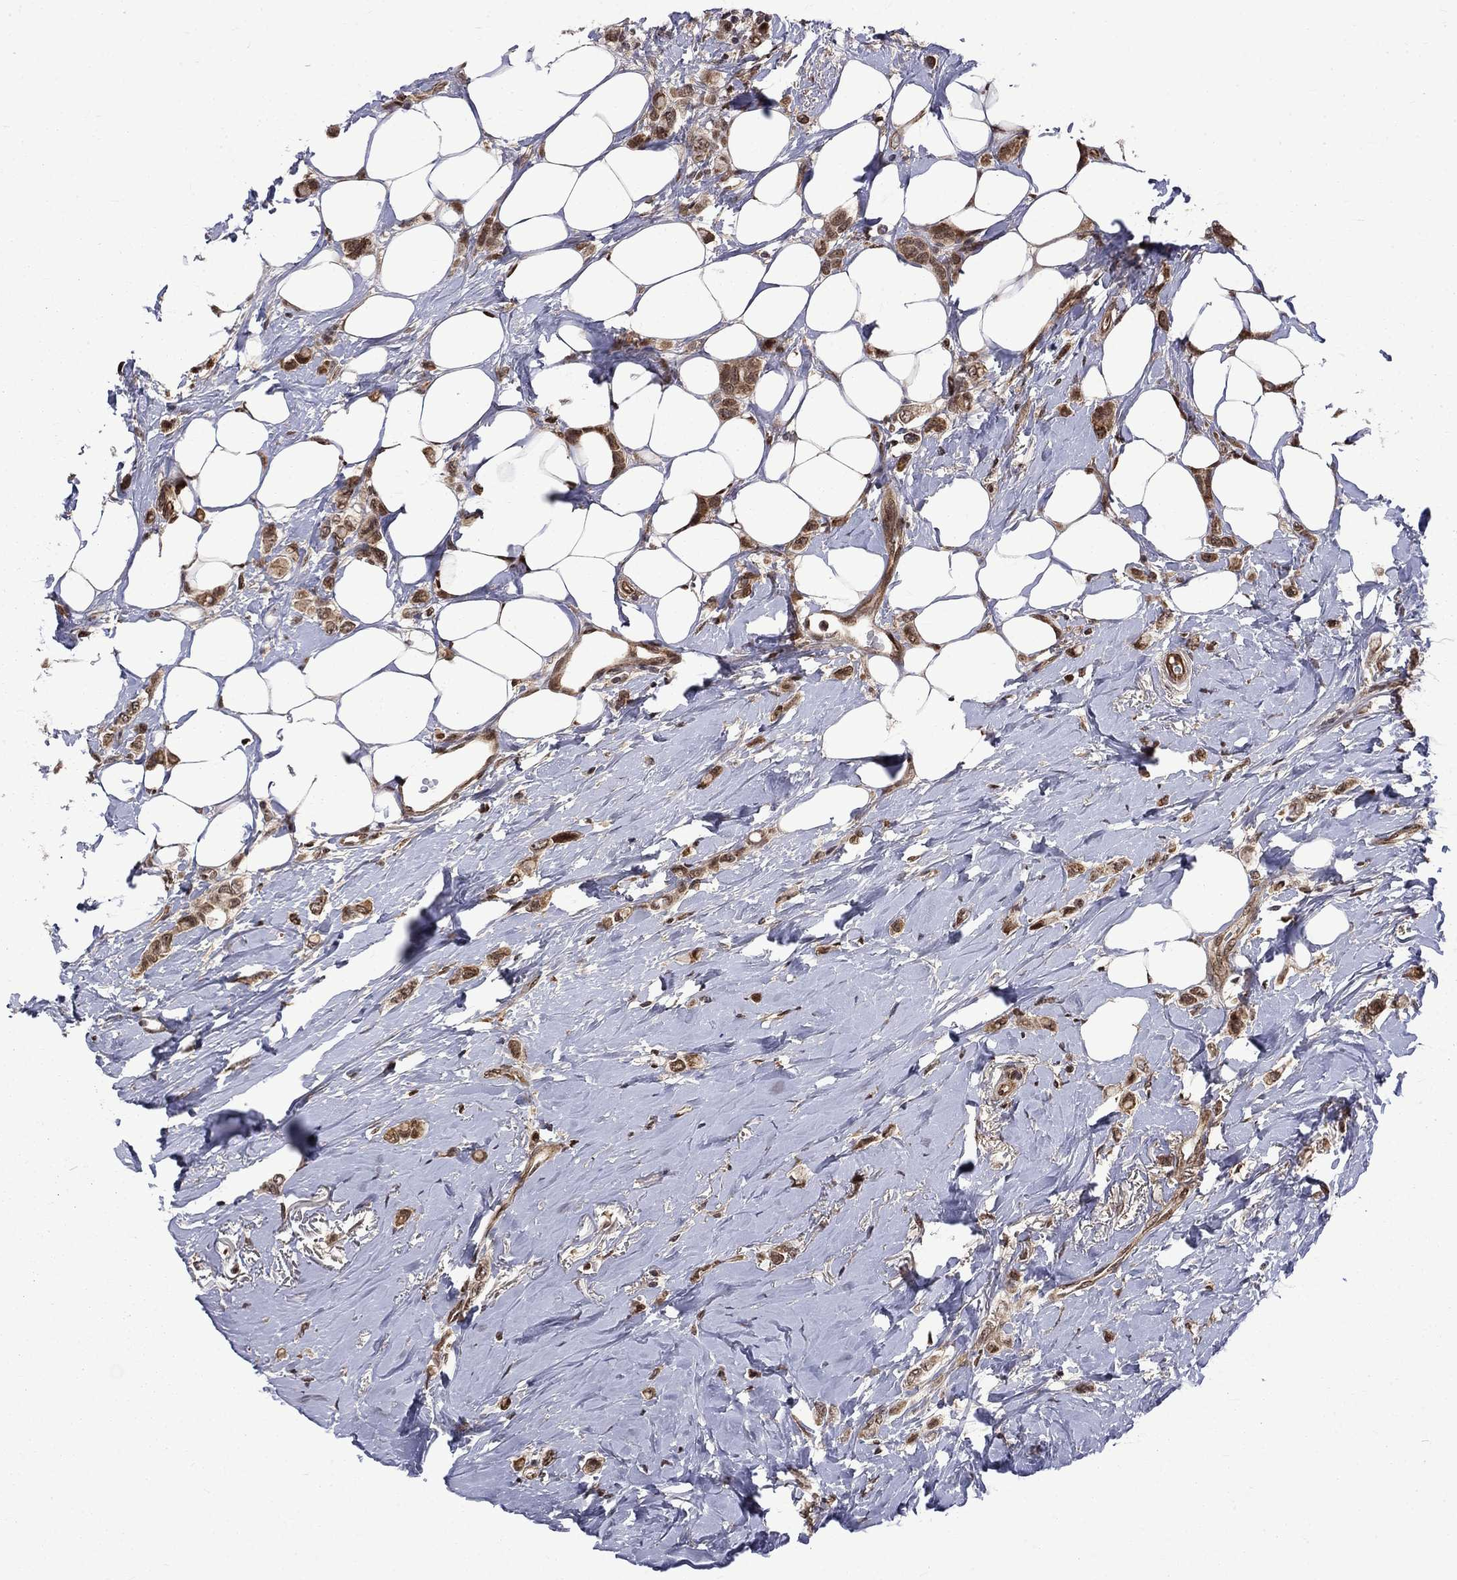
{"staining": {"intensity": "moderate", "quantity": ">75%", "location": "cytoplasmic/membranous,nuclear"}, "tissue": "breast cancer", "cell_type": "Tumor cells", "image_type": "cancer", "snomed": [{"axis": "morphology", "description": "Lobular carcinoma"}, {"axis": "topography", "description": "Breast"}], "caption": "IHC of breast lobular carcinoma demonstrates medium levels of moderate cytoplasmic/membranous and nuclear positivity in about >75% of tumor cells. The staining was performed using DAB, with brown indicating positive protein expression. Nuclei are stained blue with hematoxylin.", "gene": "KPNA3", "patient": {"sex": "female", "age": 66}}